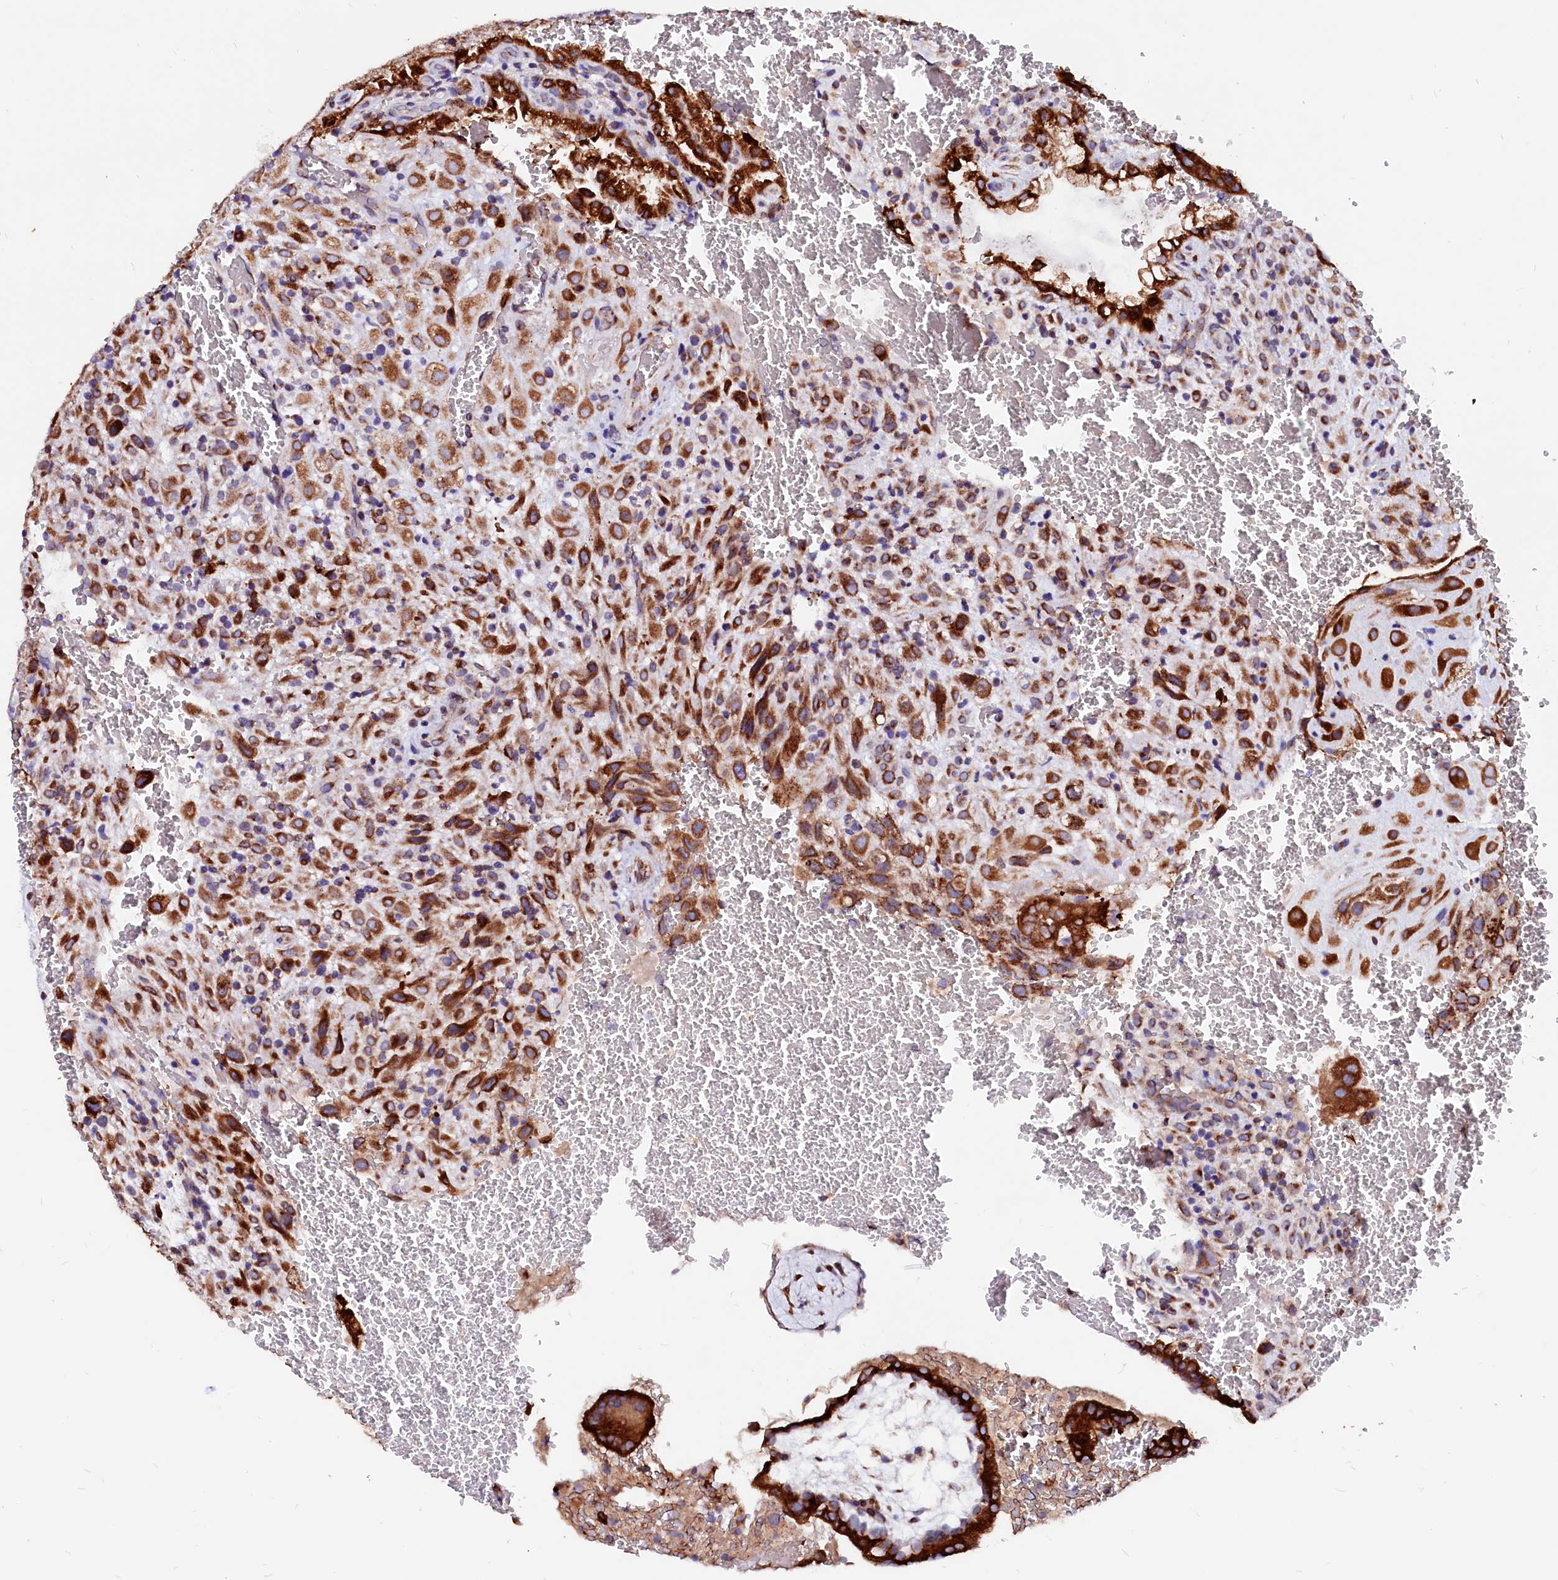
{"staining": {"intensity": "strong", "quantity": ">75%", "location": "cytoplasmic/membranous"}, "tissue": "placenta", "cell_type": "Decidual cells", "image_type": "normal", "snomed": [{"axis": "morphology", "description": "Normal tissue, NOS"}, {"axis": "topography", "description": "Placenta"}], "caption": "Strong cytoplasmic/membranous protein expression is appreciated in approximately >75% of decidual cells in placenta.", "gene": "LMAN1", "patient": {"sex": "female", "age": 35}}